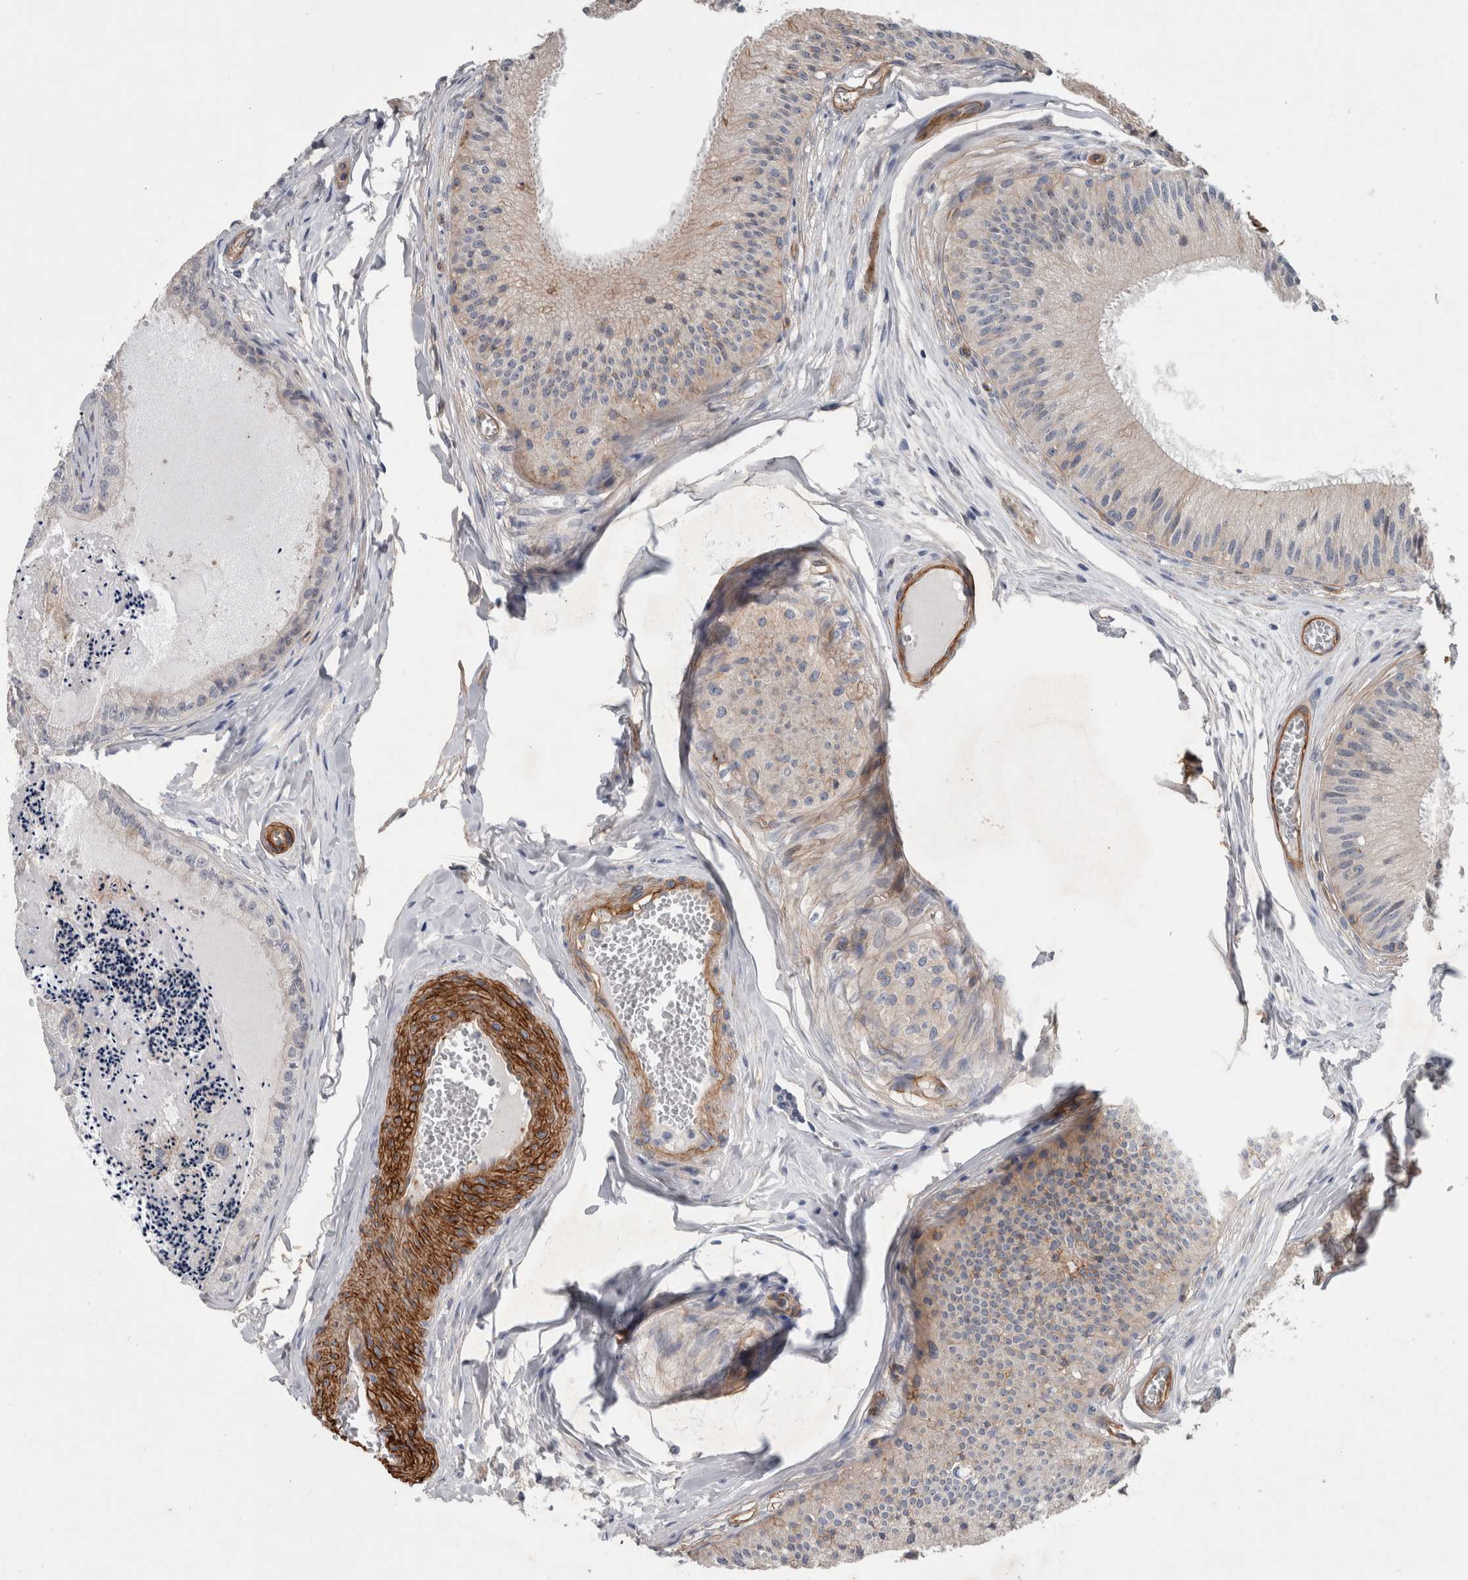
{"staining": {"intensity": "moderate", "quantity": "25%-75%", "location": "cytoplasmic/membranous"}, "tissue": "epididymis", "cell_type": "Glandular cells", "image_type": "normal", "snomed": [{"axis": "morphology", "description": "Normal tissue, NOS"}, {"axis": "topography", "description": "Epididymis"}], "caption": "Epididymis stained with IHC shows moderate cytoplasmic/membranous positivity in approximately 25%-75% of glandular cells. (IHC, brightfield microscopy, high magnification).", "gene": "BCAM", "patient": {"sex": "male", "age": 31}}